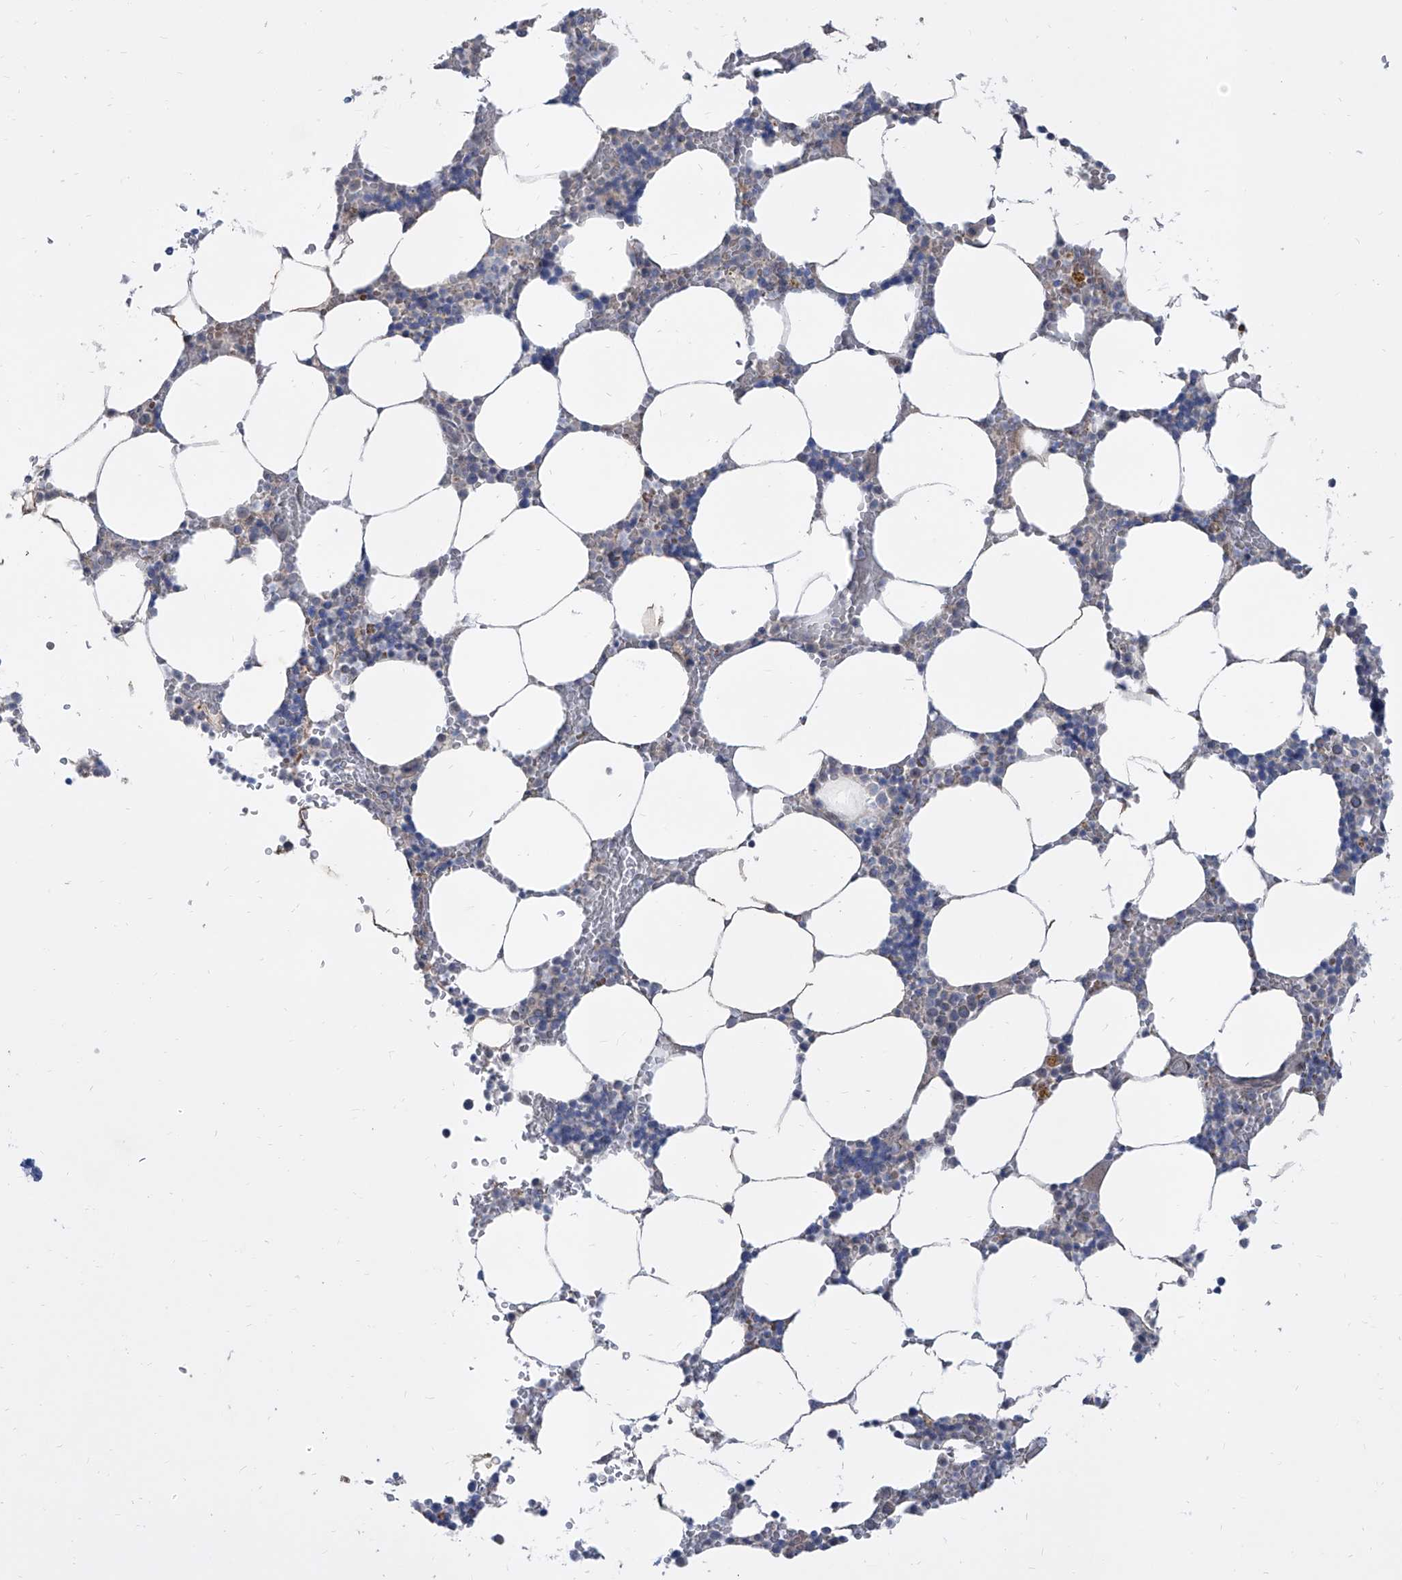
{"staining": {"intensity": "negative", "quantity": "none", "location": "none"}, "tissue": "bone marrow", "cell_type": "Hematopoietic cells", "image_type": "normal", "snomed": [{"axis": "morphology", "description": "Normal tissue, NOS"}, {"axis": "topography", "description": "Bone marrow"}], "caption": "The micrograph reveals no staining of hematopoietic cells in normal bone marrow.", "gene": "LRRC1", "patient": {"sex": "male", "age": 70}}